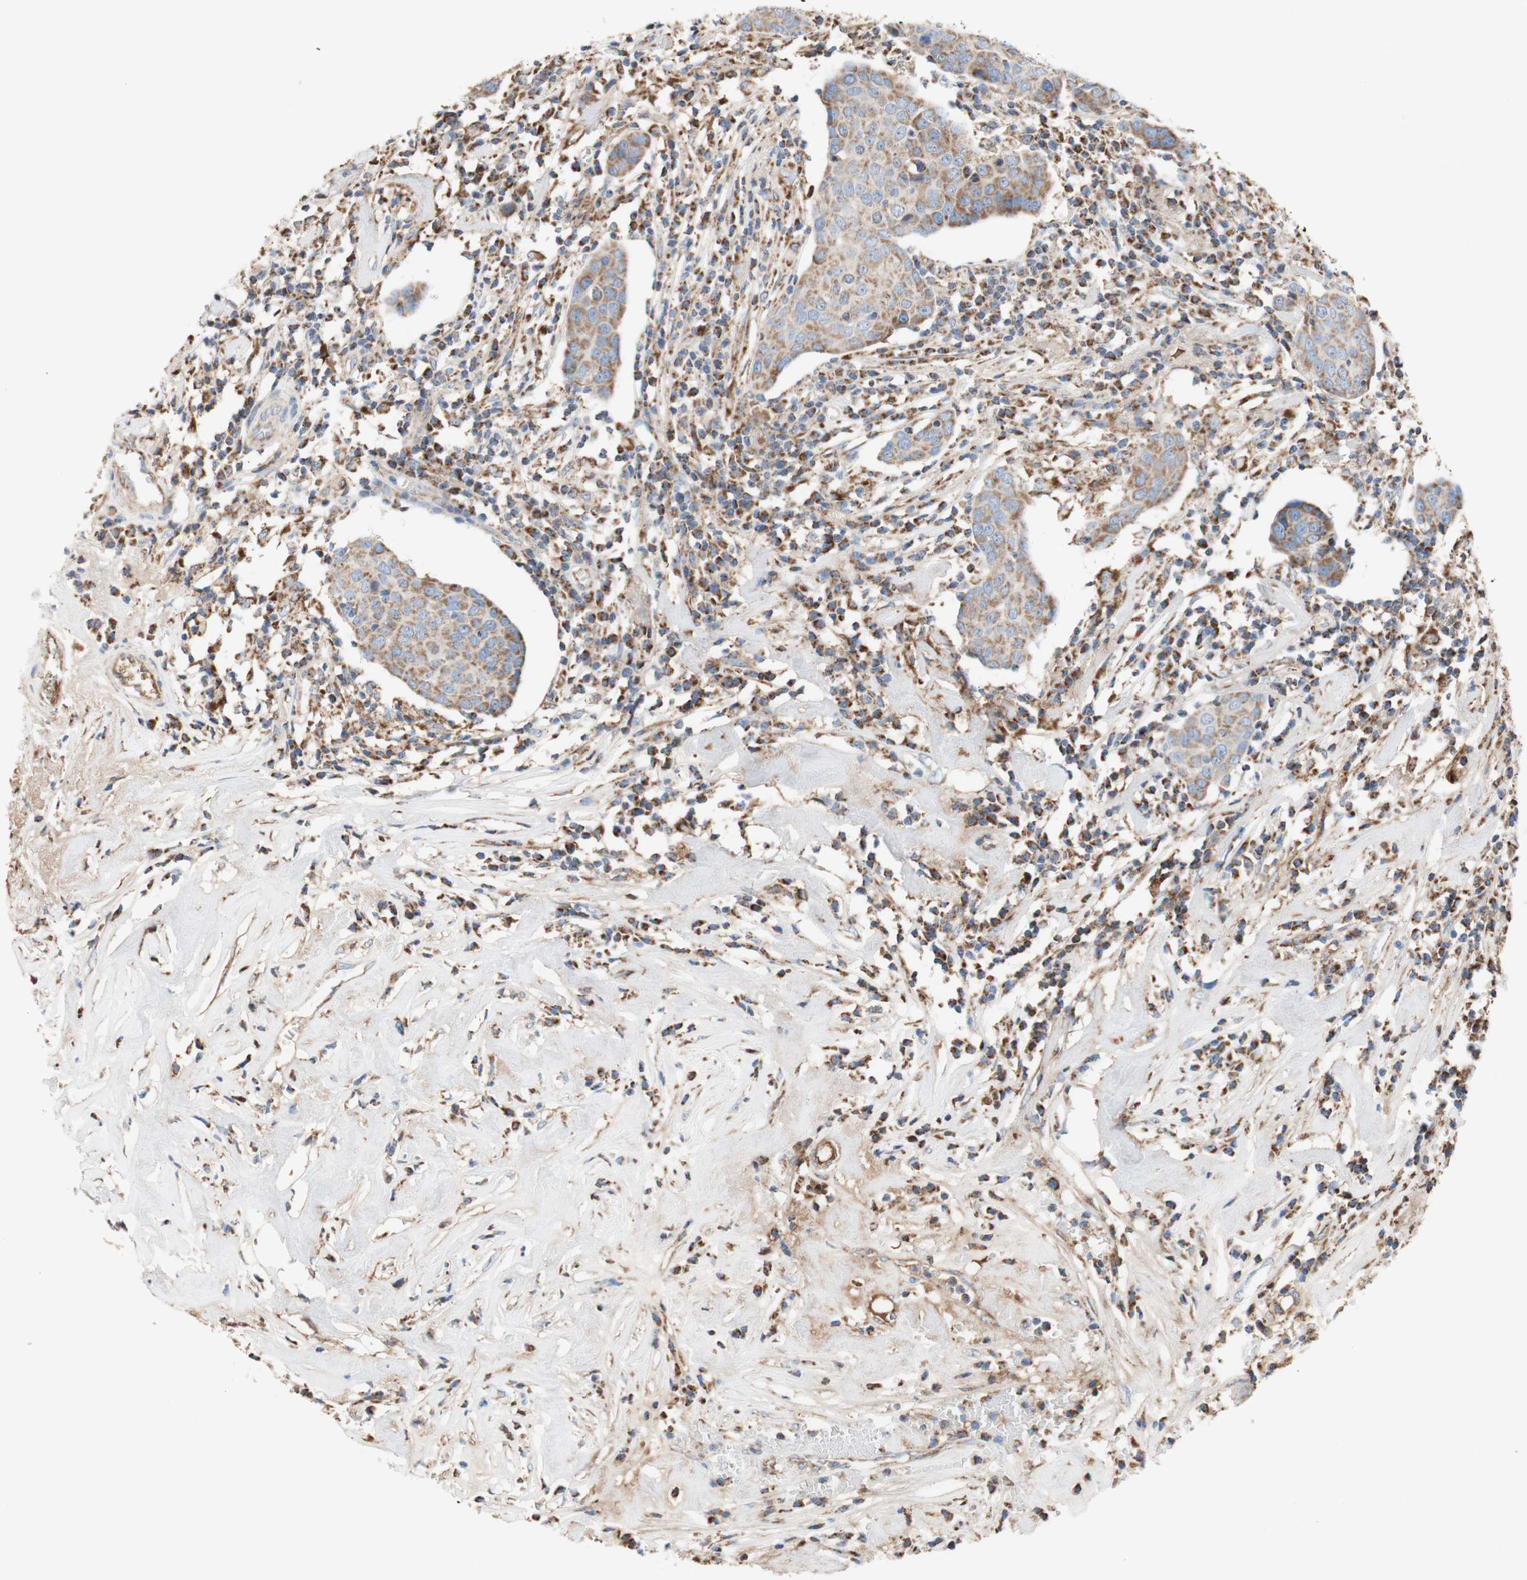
{"staining": {"intensity": "moderate", "quantity": ">75%", "location": "cytoplasmic/membranous"}, "tissue": "head and neck cancer", "cell_type": "Tumor cells", "image_type": "cancer", "snomed": [{"axis": "morphology", "description": "Adenocarcinoma, NOS"}, {"axis": "topography", "description": "Salivary gland"}, {"axis": "topography", "description": "Head-Neck"}], "caption": "Brown immunohistochemical staining in human head and neck cancer (adenocarcinoma) exhibits moderate cytoplasmic/membranous positivity in approximately >75% of tumor cells.", "gene": "SDHB", "patient": {"sex": "female", "age": 65}}